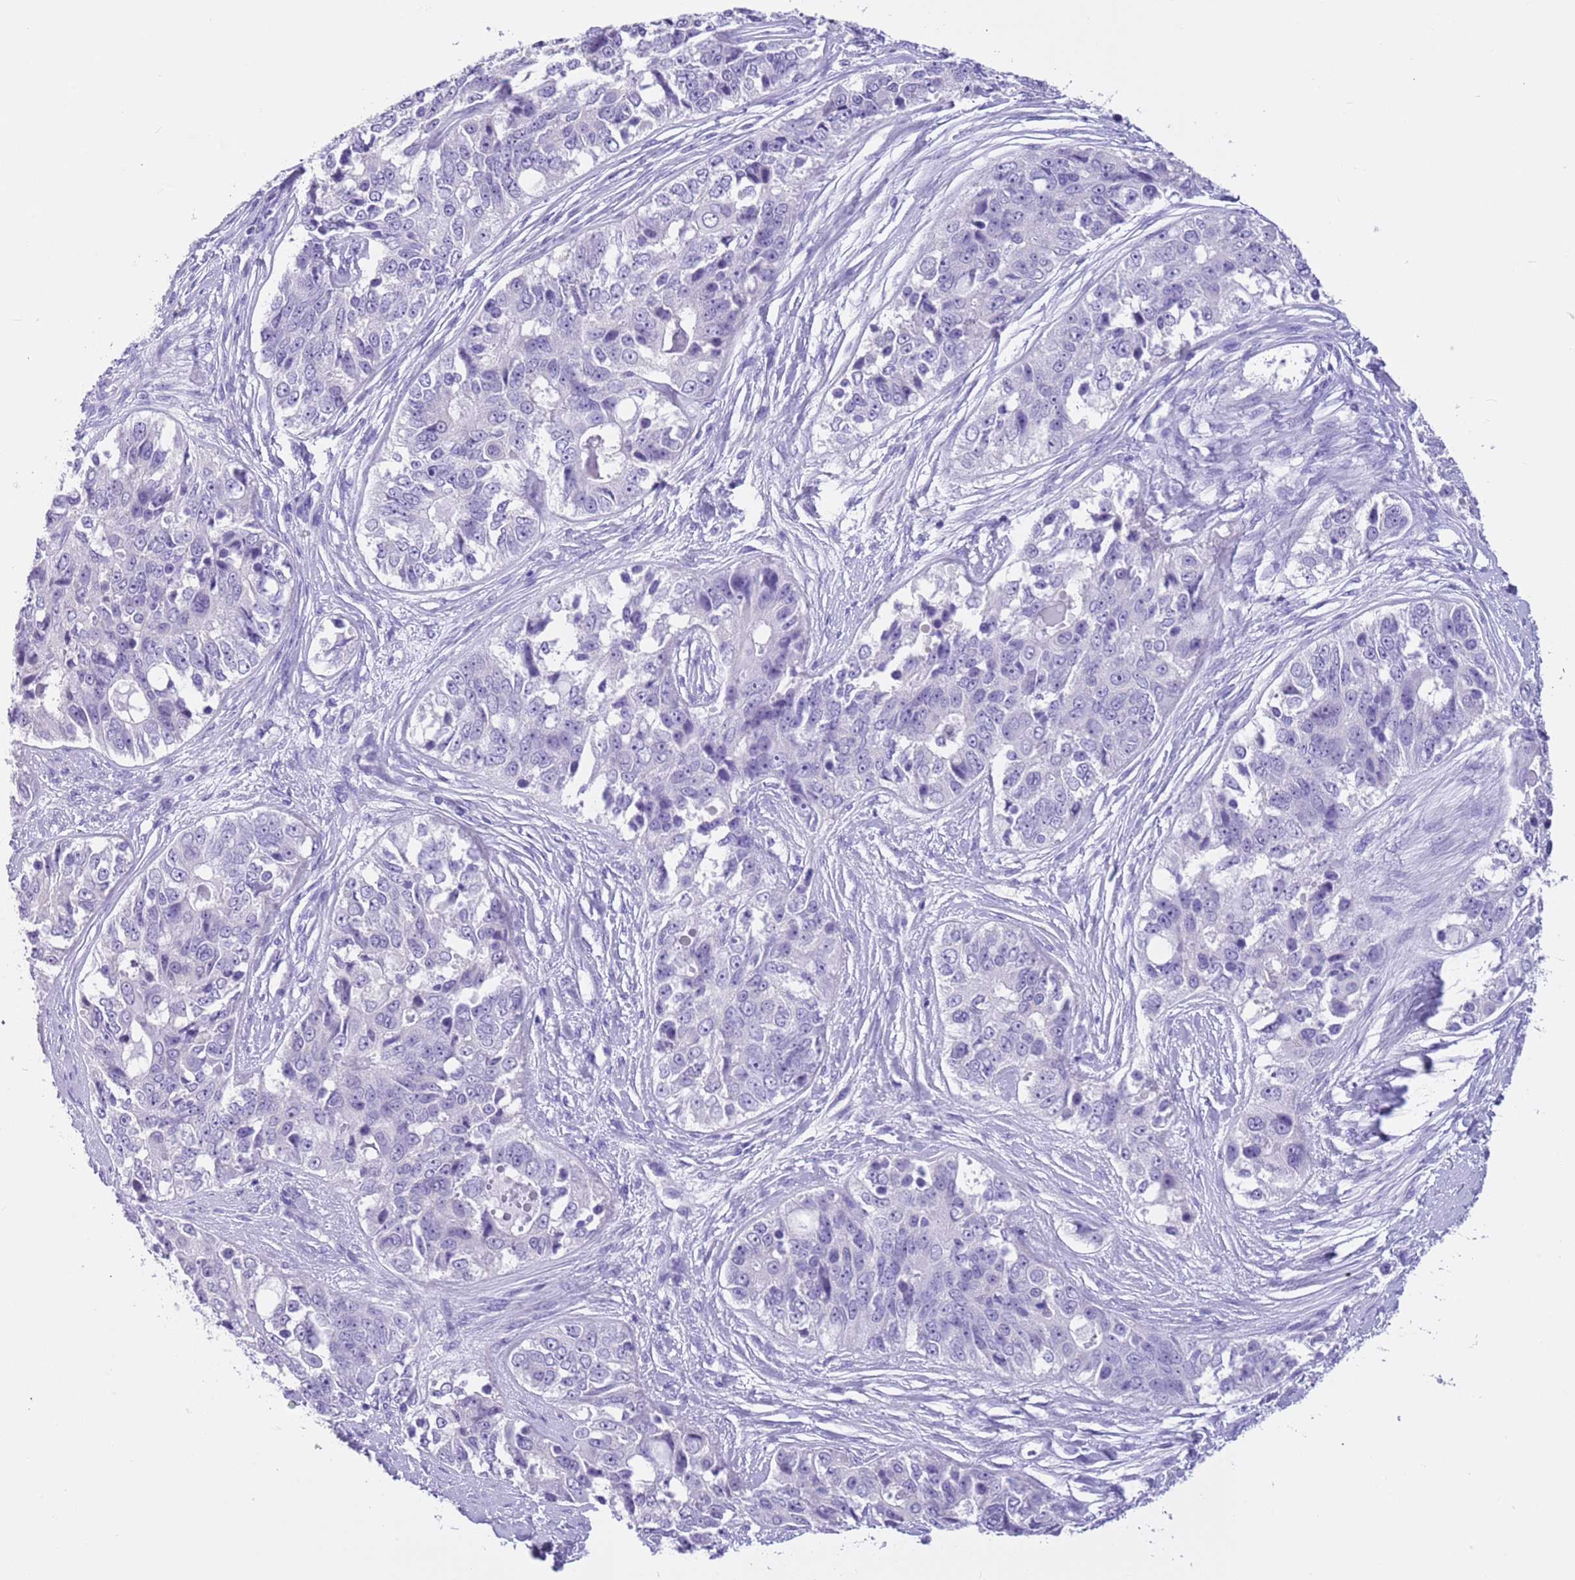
{"staining": {"intensity": "negative", "quantity": "none", "location": "none"}, "tissue": "ovarian cancer", "cell_type": "Tumor cells", "image_type": "cancer", "snomed": [{"axis": "morphology", "description": "Carcinoma, endometroid"}, {"axis": "topography", "description": "Ovary"}], "caption": "Tumor cells are negative for brown protein staining in endometroid carcinoma (ovarian).", "gene": "TMEM185B", "patient": {"sex": "female", "age": 51}}